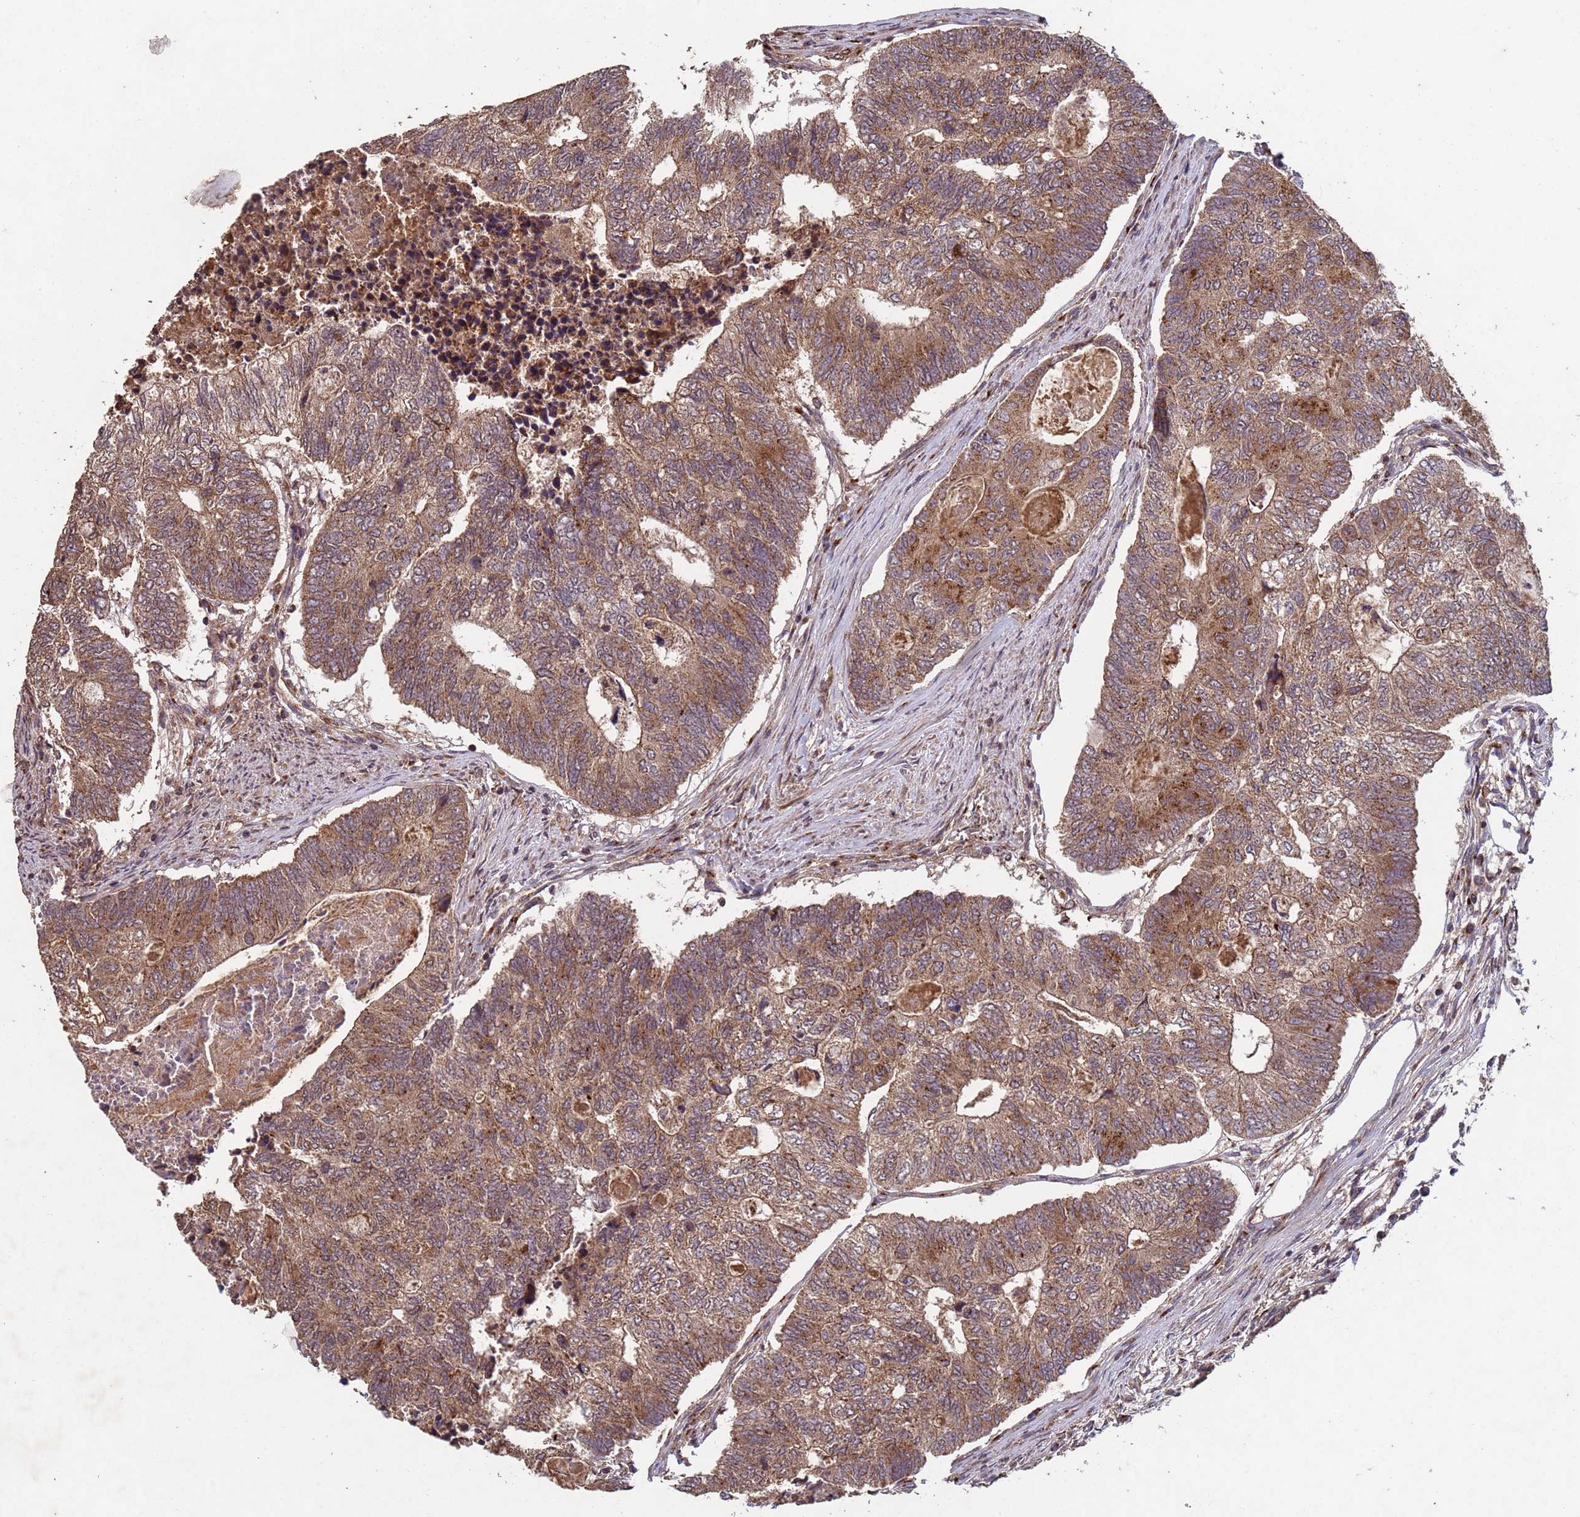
{"staining": {"intensity": "moderate", "quantity": ">75%", "location": "cytoplasmic/membranous"}, "tissue": "colorectal cancer", "cell_type": "Tumor cells", "image_type": "cancer", "snomed": [{"axis": "morphology", "description": "Adenocarcinoma, NOS"}, {"axis": "topography", "description": "Colon"}], "caption": "Tumor cells reveal medium levels of moderate cytoplasmic/membranous expression in about >75% of cells in human colorectal cancer. The staining was performed using DAB, with brown indicating positive protein expression. Nuclei are stained blue with hematoxylin.", "gene": "FASTKD1", "patient": {"sex": "female", "age": 67}}